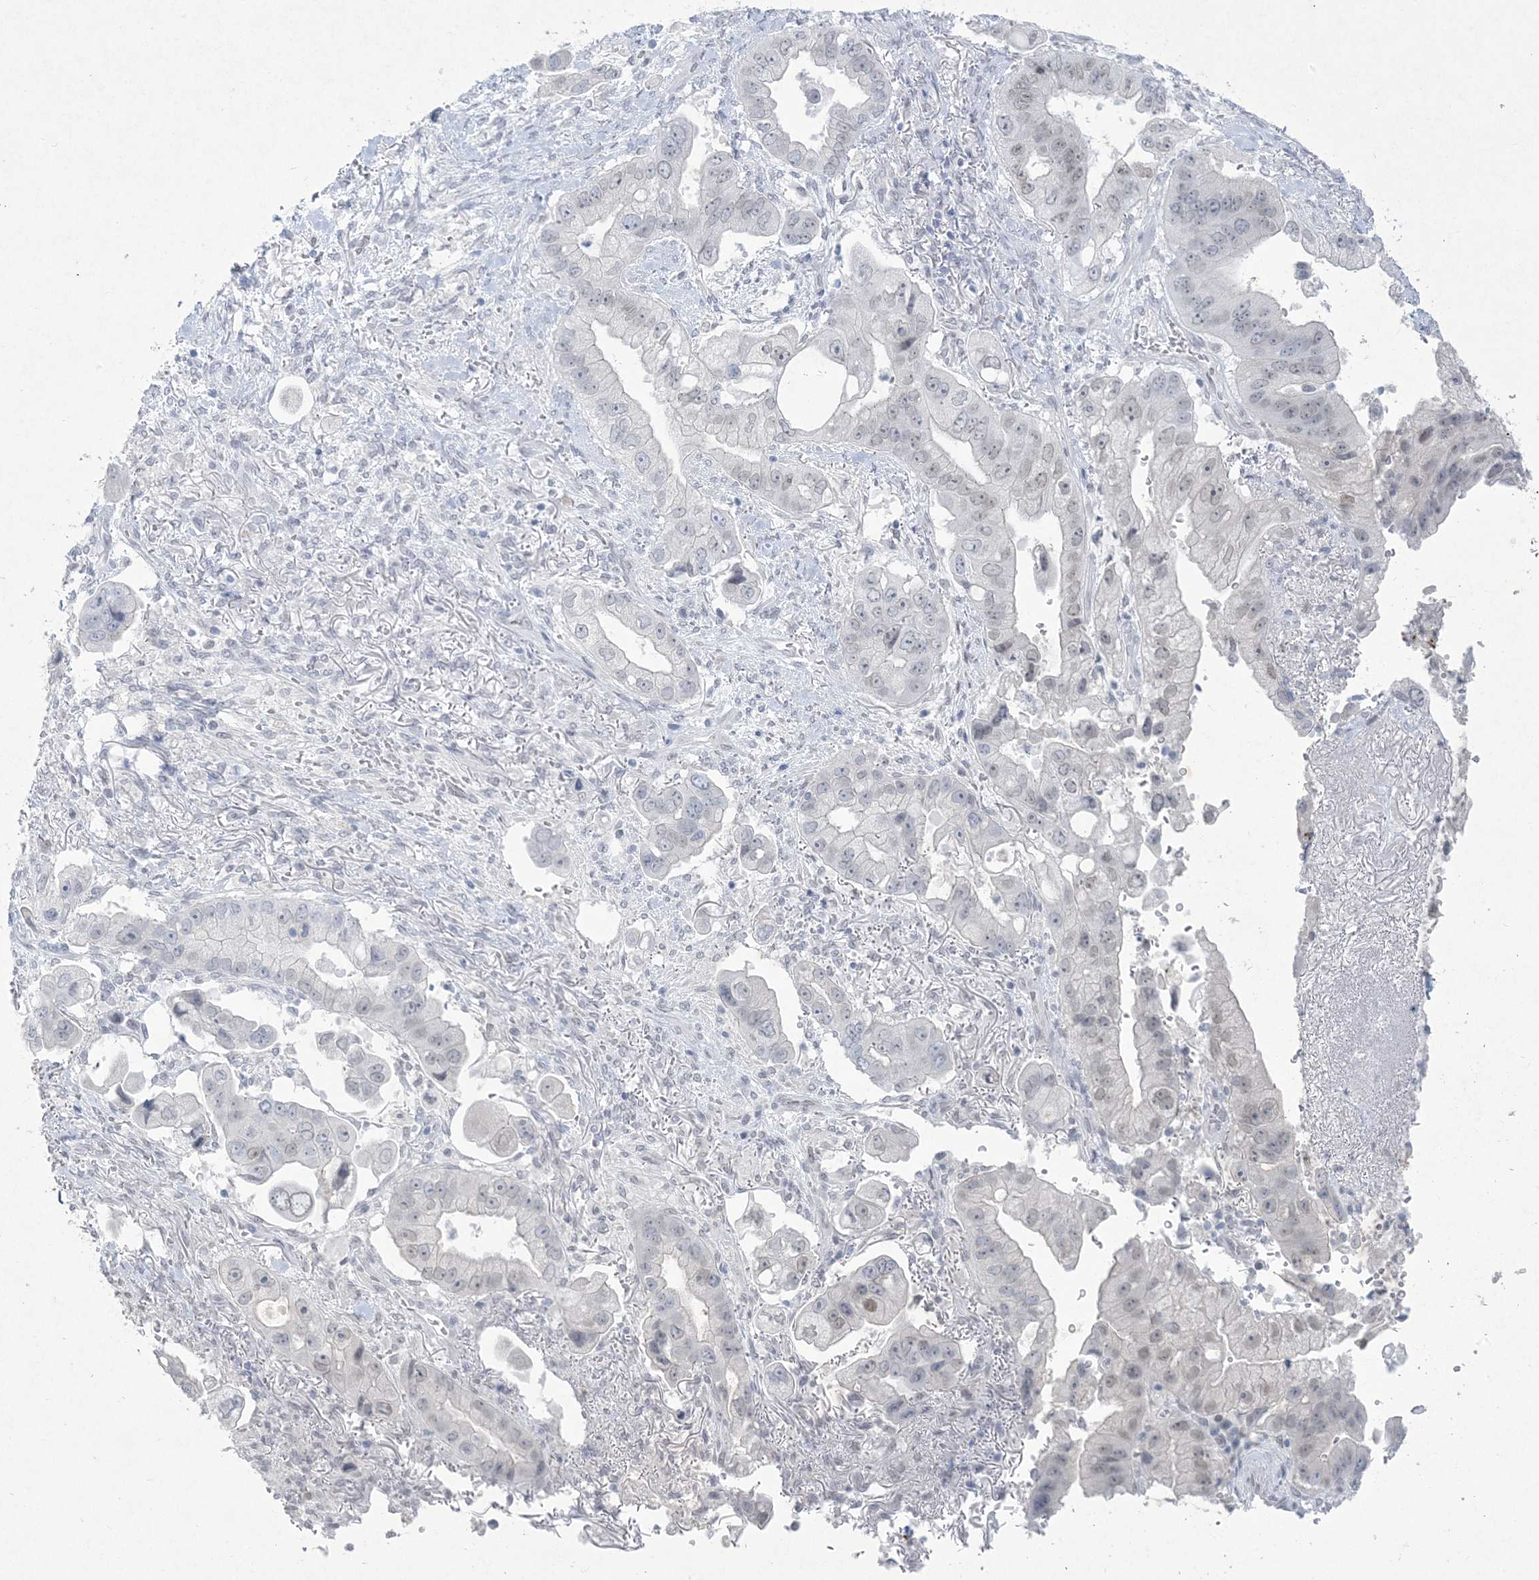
{"staining": {"intensity": "negative", "quantity": "none", "location": "none"}, "tissue": "stomach cancer", "cell_type": "Tumor cells", "image_type": "cancer", "snomed": [{"axis": "morphology", "description": "Adenocarcinoma, NOS"}, {"axis": "topography", "description": "Stomach"}], "caption": "Tumor cells show no significant expression in stomach cancer.", "gene": "HOMEZ", "patient": {"sex": "male", "age": 62}}